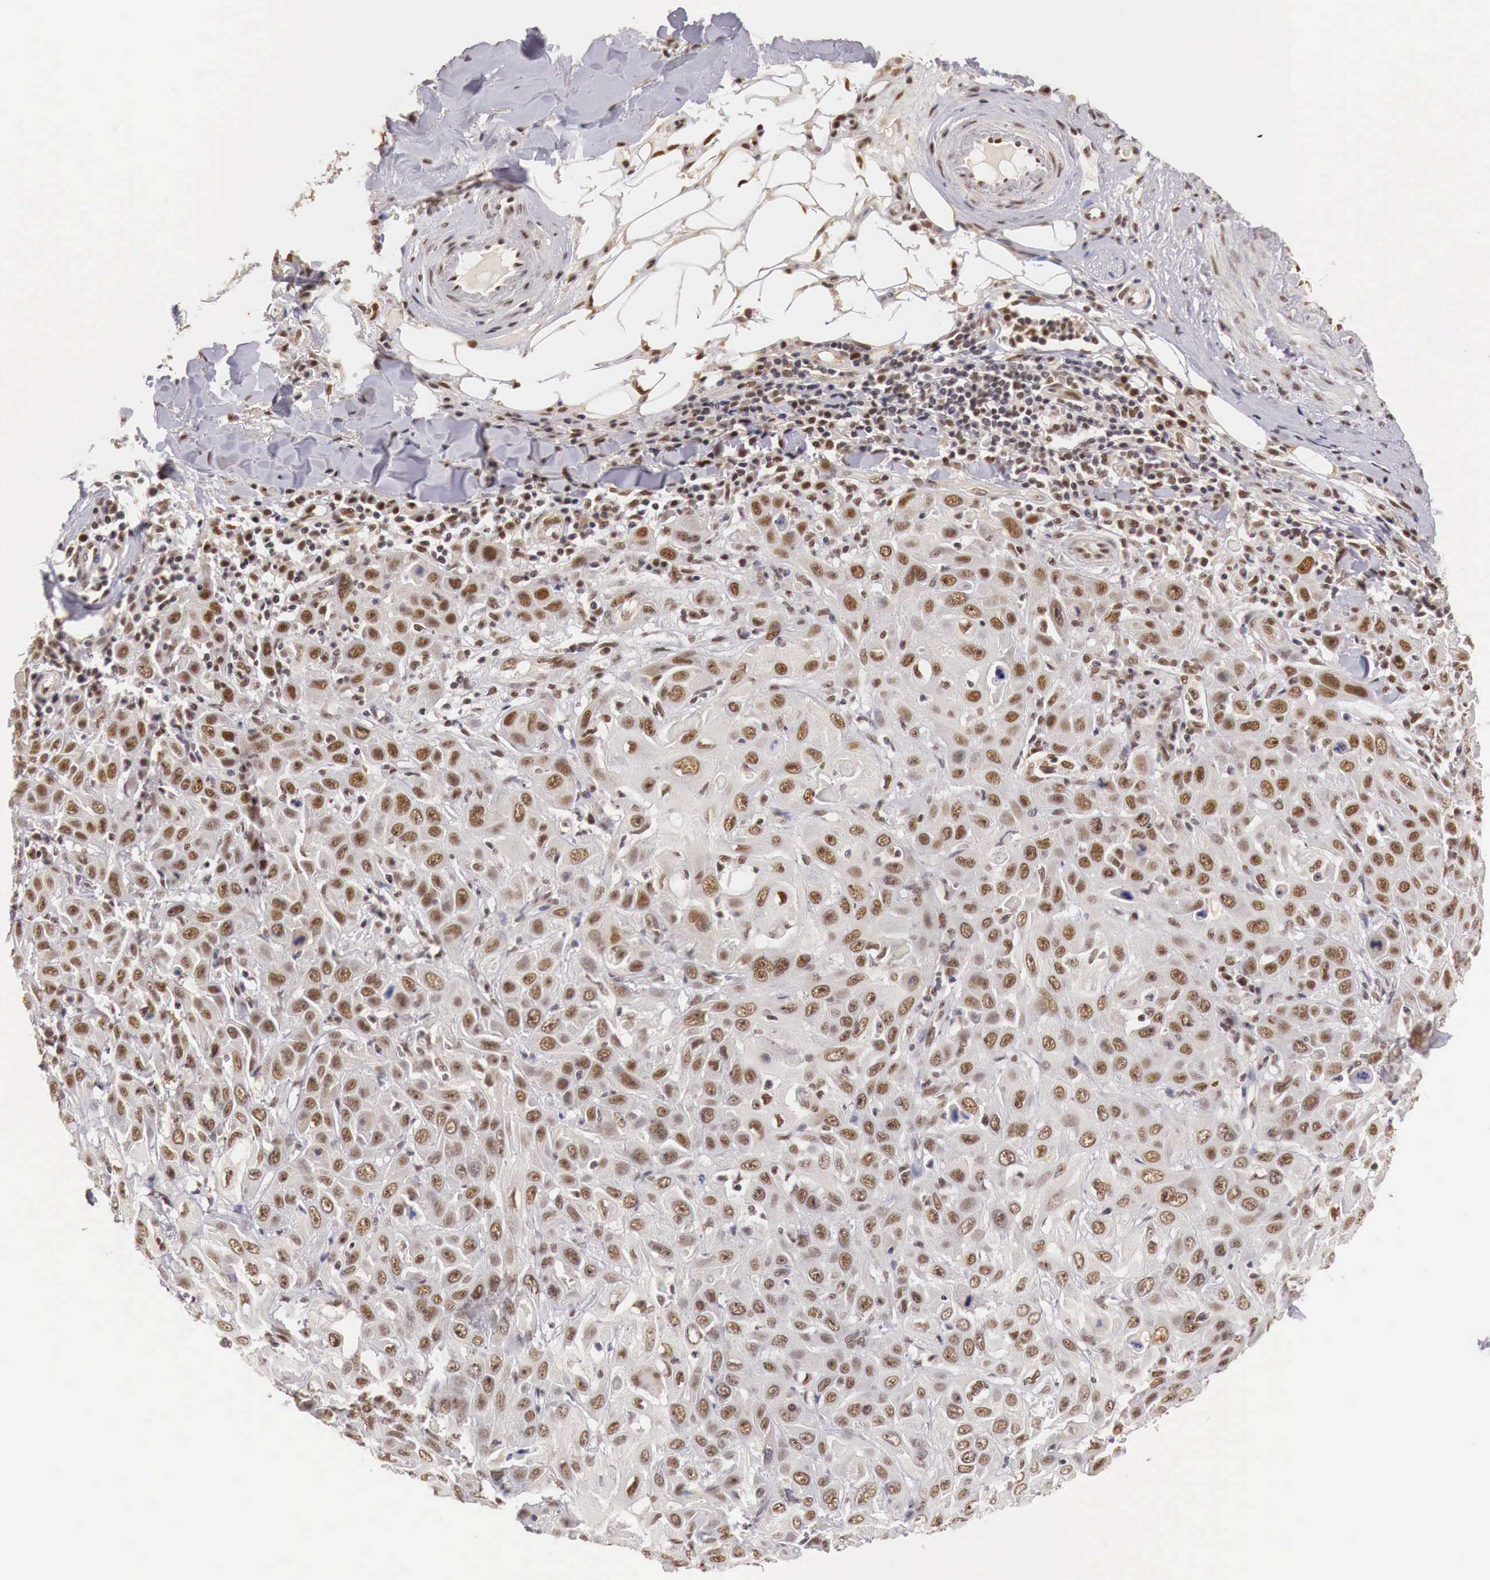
{"staining": {"intensity": "weak", "quantity": ">75%", "location": "cytoplasmic/membranous,nuclear"}, "tissue": "skin cancer", "cell_type": "Tumor cells", "image_type": "cancer", "snomed": [{"axis": "morphology", "description": "Squamous cell carcinoma, NOS"}, {"axis": "topography", "description": "Skin"}], "caption": "This photomicrograph exhibits squamous cell carcinoma (skin) stained with IHC to label a protein in brown. The cytoplasmic/membranous and nuclear of tumor cells show weak positivity for the protein. Nuclei are counter-stained blue.", "gene": "GPKOW", "patient": {"sex": "male", "age": 84}}